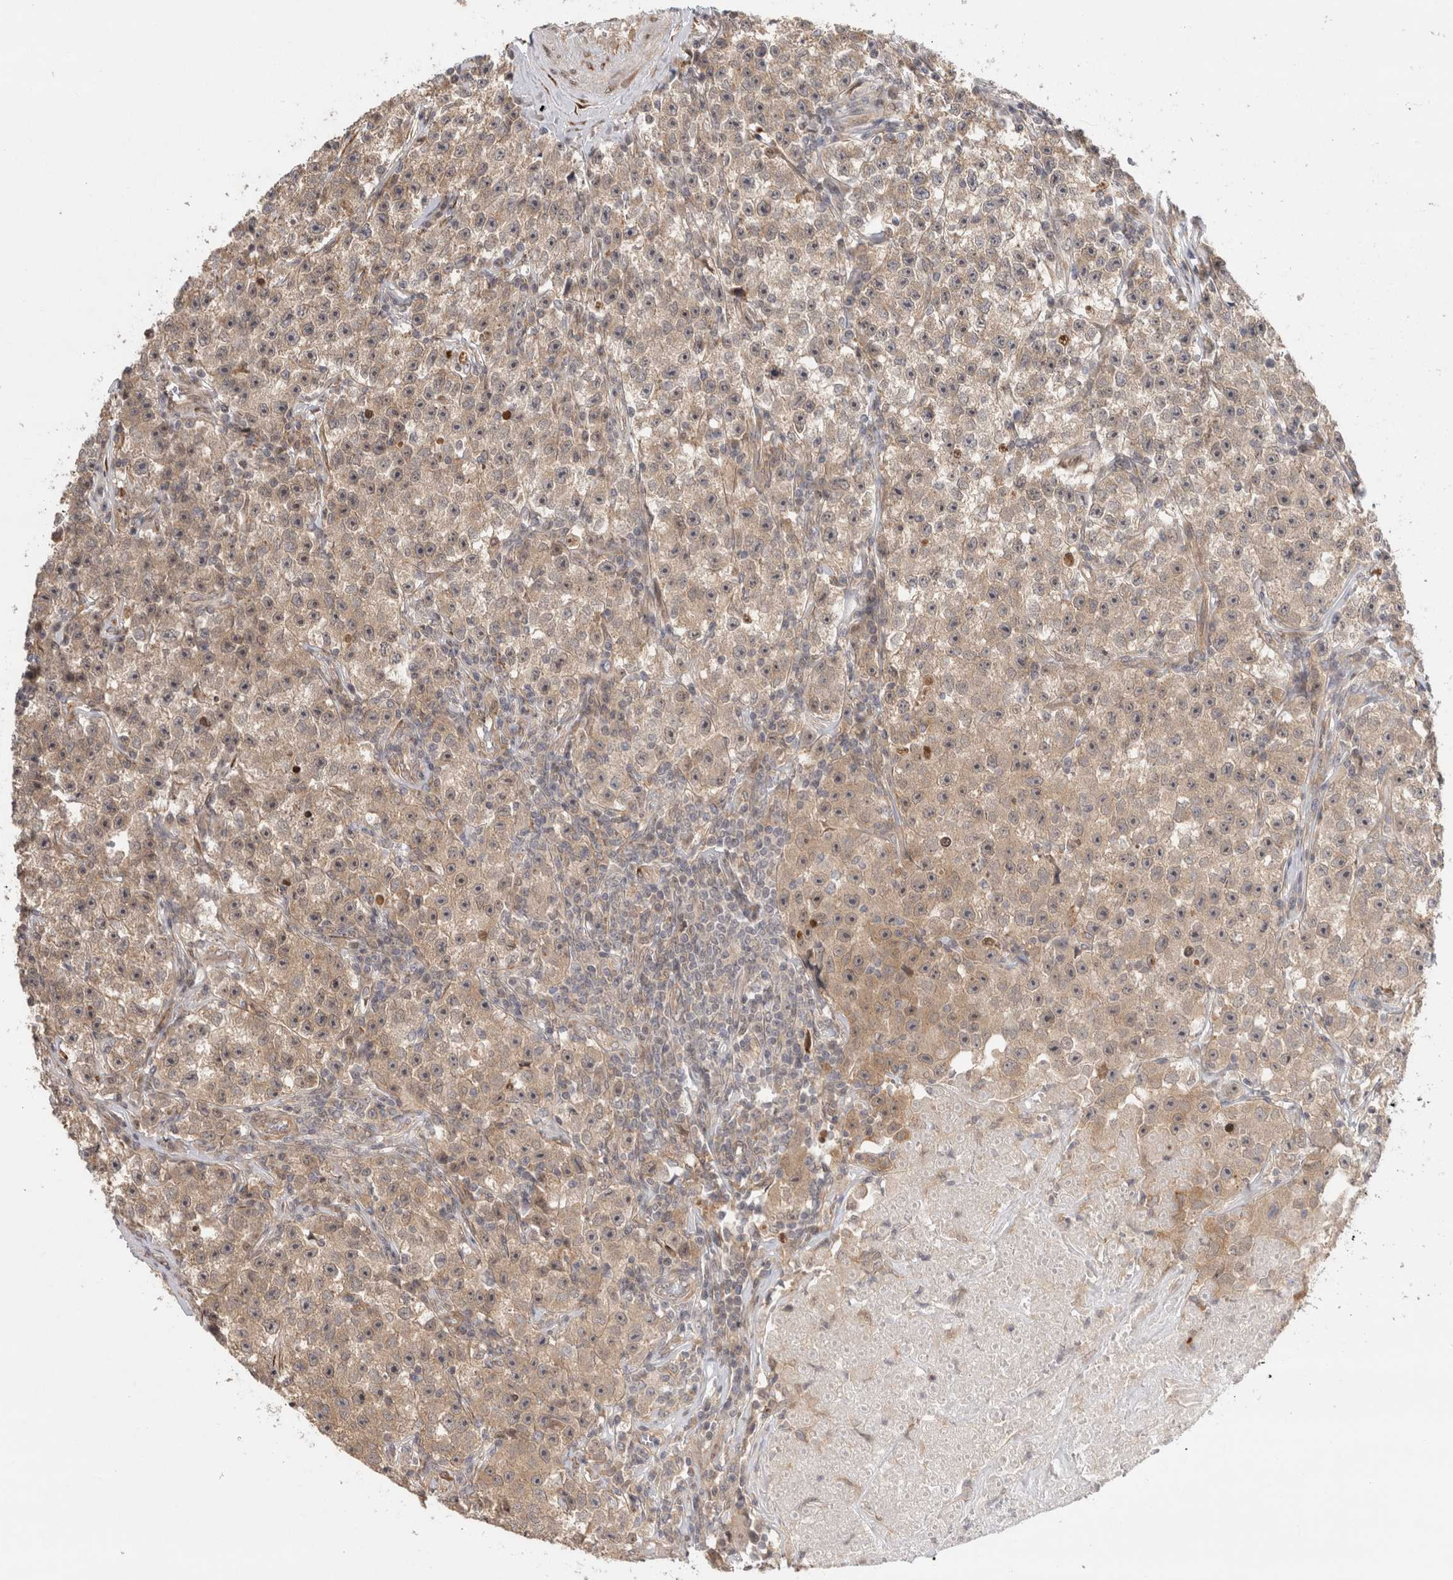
{"staining": {"intensity": "weak", "quantity": "25%-75%", "location": "cytoplasmic/membranous"}, "tissue": "testis cancer", "cell_type": "Tumor cells", "image_type": "cancer", "snomed": [{"axis": "morphology", "description": "Seminoma, NOS"}, {"axis": "topography", "description": "Testis"}], "caption": "An image showing weak cytoplasmic/membranous staining in approximately 25%-75% of tumor cells in testis cancer, as visualized by brown immunohistochemical staining.", "gene": "ZNF318", "patient": {"sex": "male", "age": 22}}